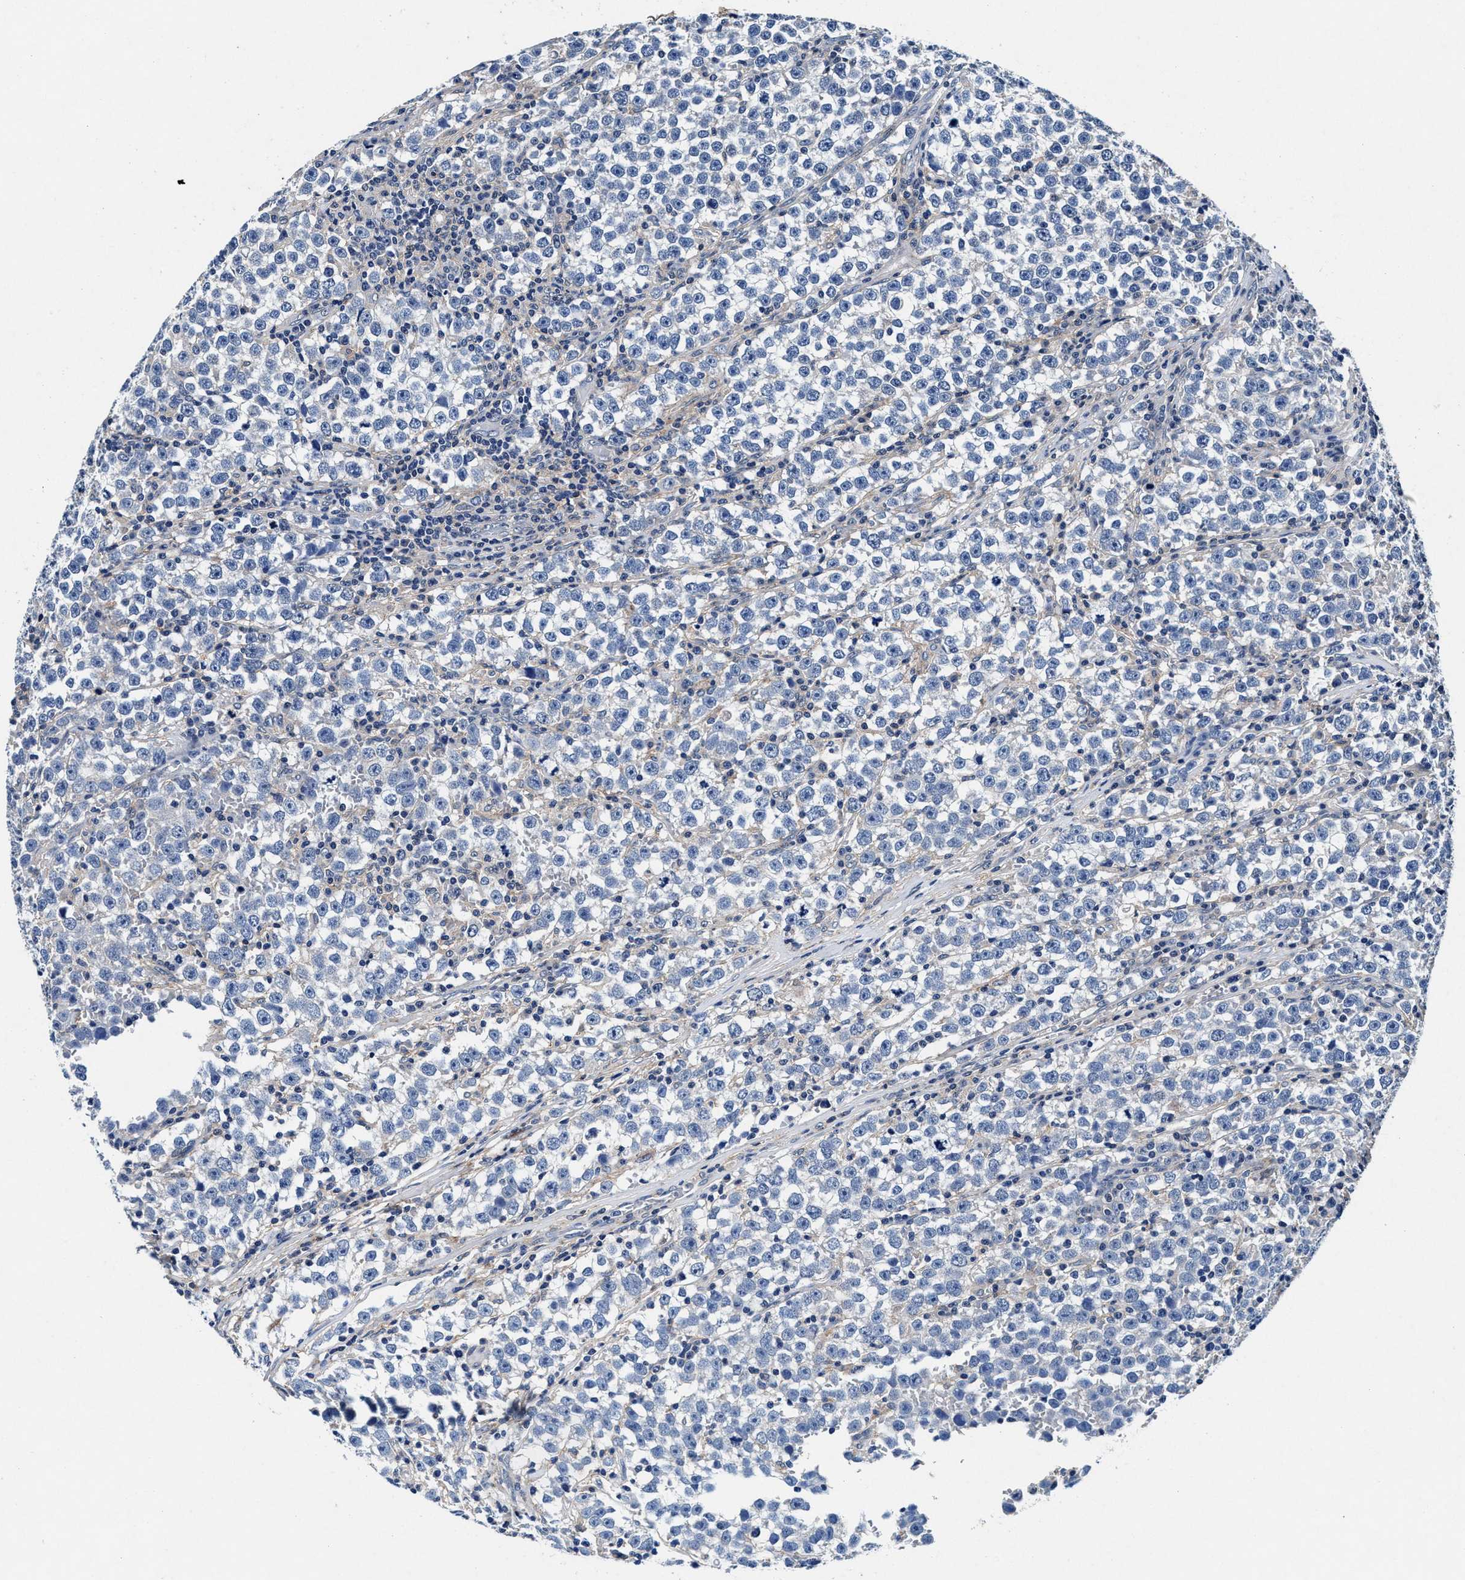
{"staining": {"intensity": "negative", "quantity": "none", "location": "none"}, "tissue": "testis cancer", "cell_type": "Tumor cells", "image_type": "cancer", "snomed": [{"axis": "morphology", "description": "Seminoma, NOS"}, {"axis": "topography", "description": "Testis"}], "caption": "Immunohistochemistry of human seminoma (testis) exhibits no expression in tumor cells. (DAB (3,3'-diaminobenzidine) immunohistochemistry, high magnification).", "gene": "SLC8A1", "patient": {"sex": "male", "age": 43}}